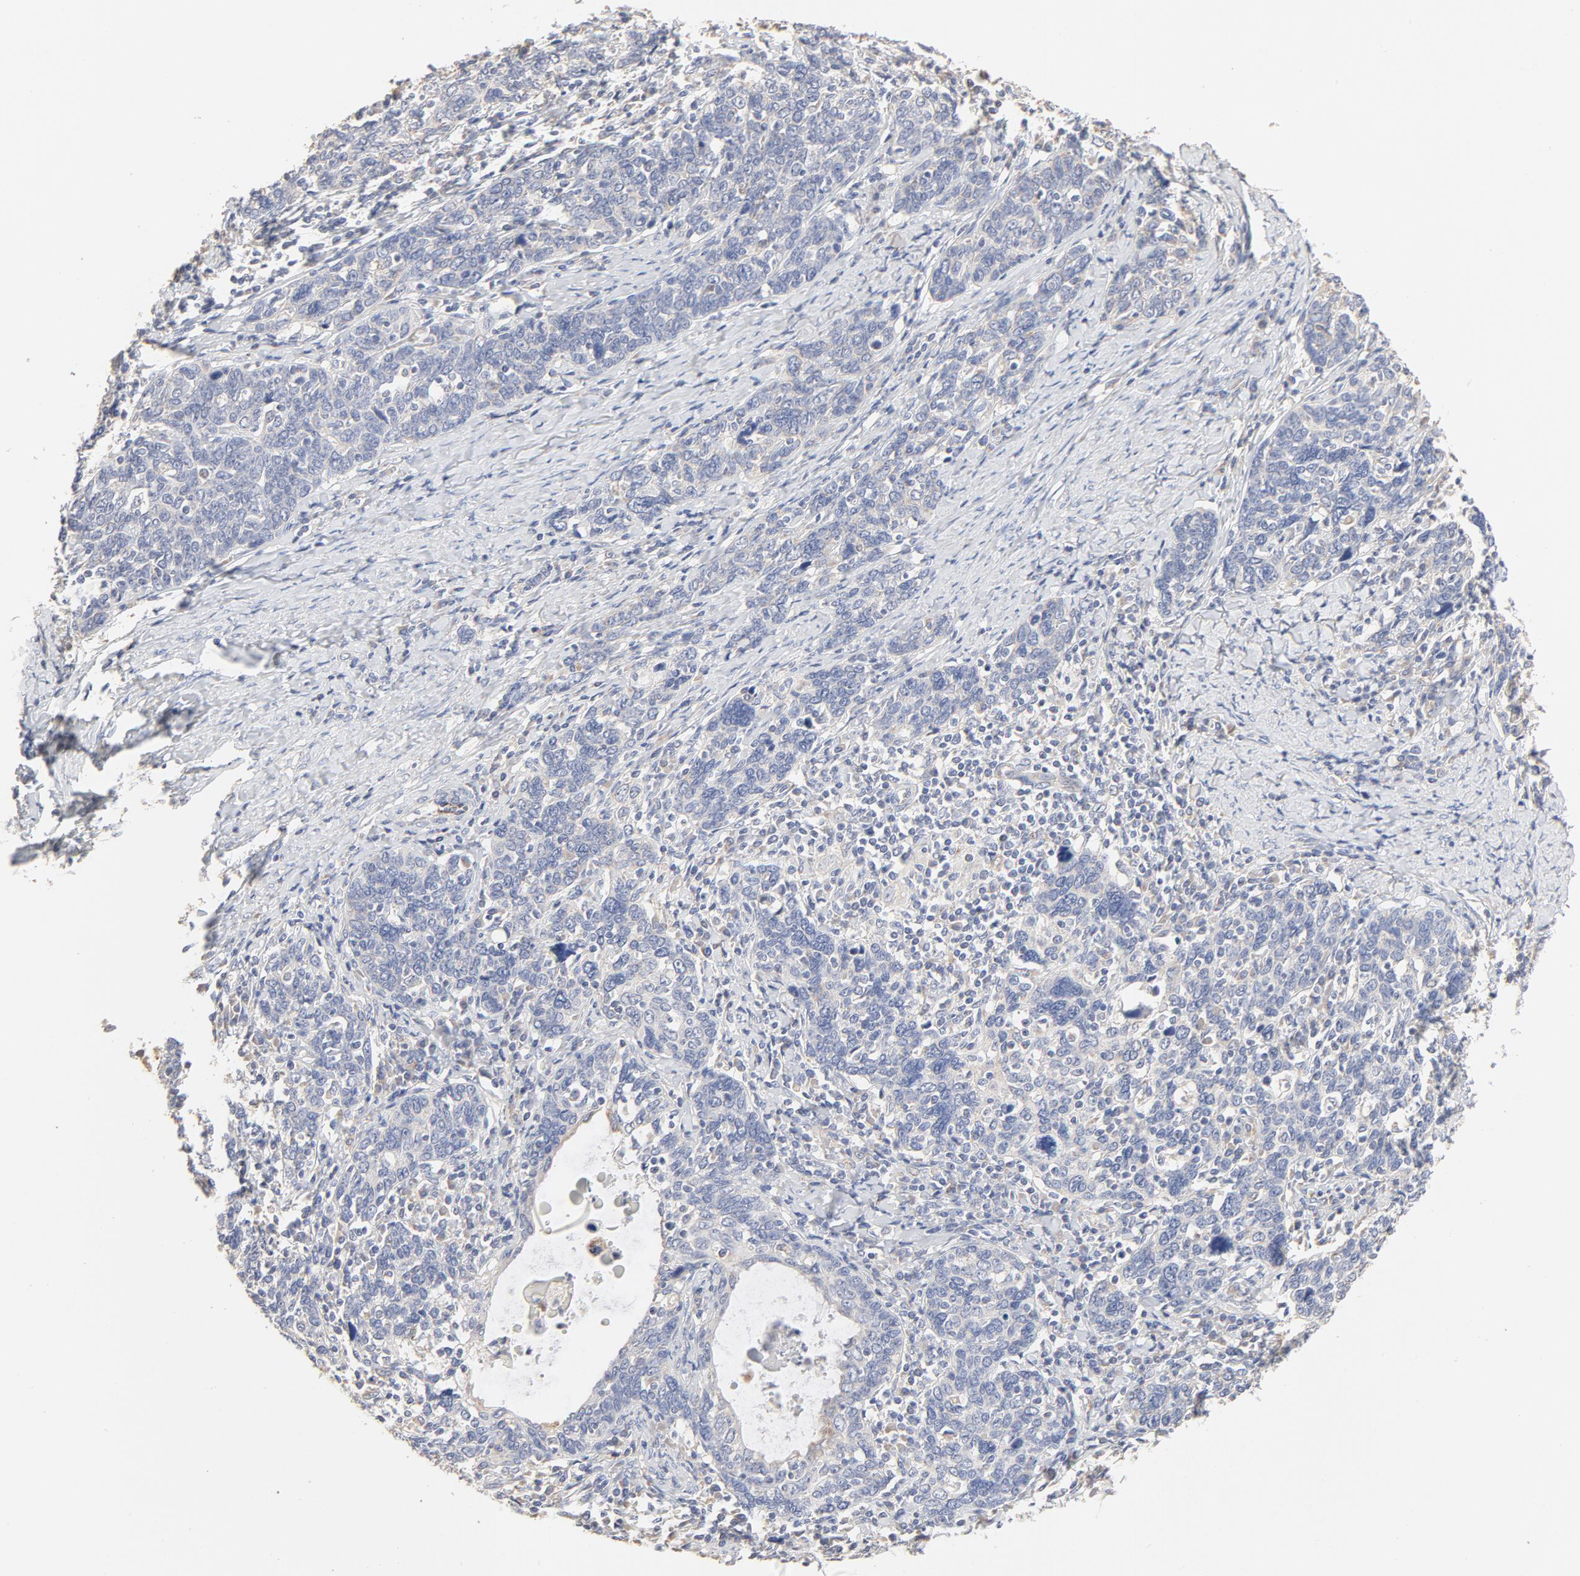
{"staining": {"intensity": "negative", "quantity": "none", "location": "none"}, "tissue": "cervical cancer", "cell_type": "Tumor cells", "image_type": "cancer", "snomed": [{"axis": "morphology", "description": "Squamous cell carcinoma, NOS"}, {"axis": "topography", "description": "Cervix"}], "caption": "The photomicrograph reveals no significant positivity in tumor cells of cervical squamous cell carcinoma.", "gene": "FCGBP", "patient": {"sex": "female", "age": 41}}